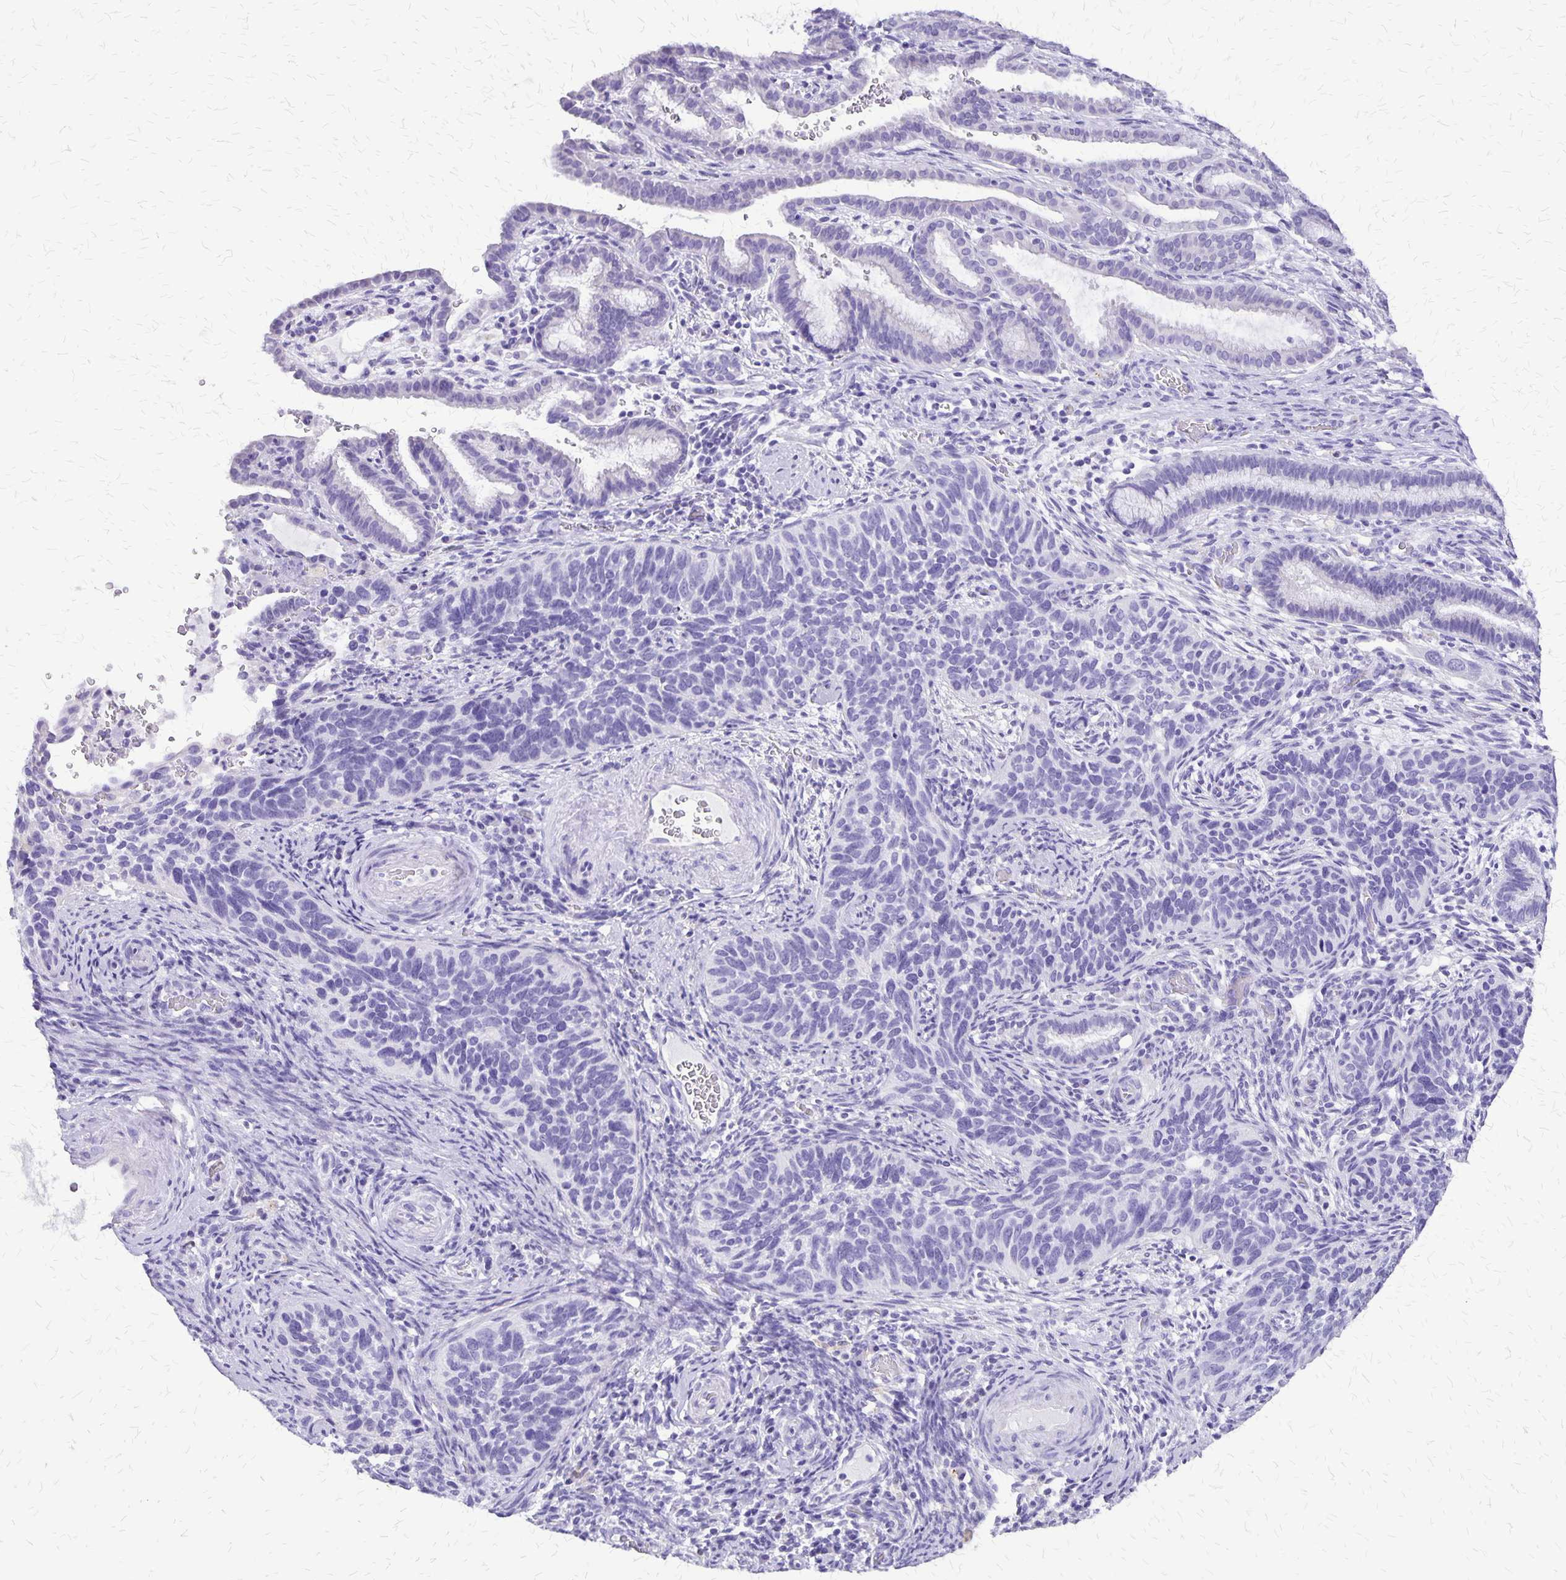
{"staining": {"intensity": "negative", "quantity": "none", "location": "none"}, "tissue": "cervical cancer", "cell_type": "Tumor cells", "image_type": "cancer", "snomed": [{"axis": "morphology", "description": "Squamous cell carcinoma, NOS"}, {"axis": "topography", "description": "Cervix"}], "caption": "DAB (3,3'-diaminobenzidine) immunohistochemical staining of cervical squamous cell carcinoma demonstrates no significant positivity in tumor cells.", "gene": "SLC13A2", "patient": {"sex": "female", "age": 51}}